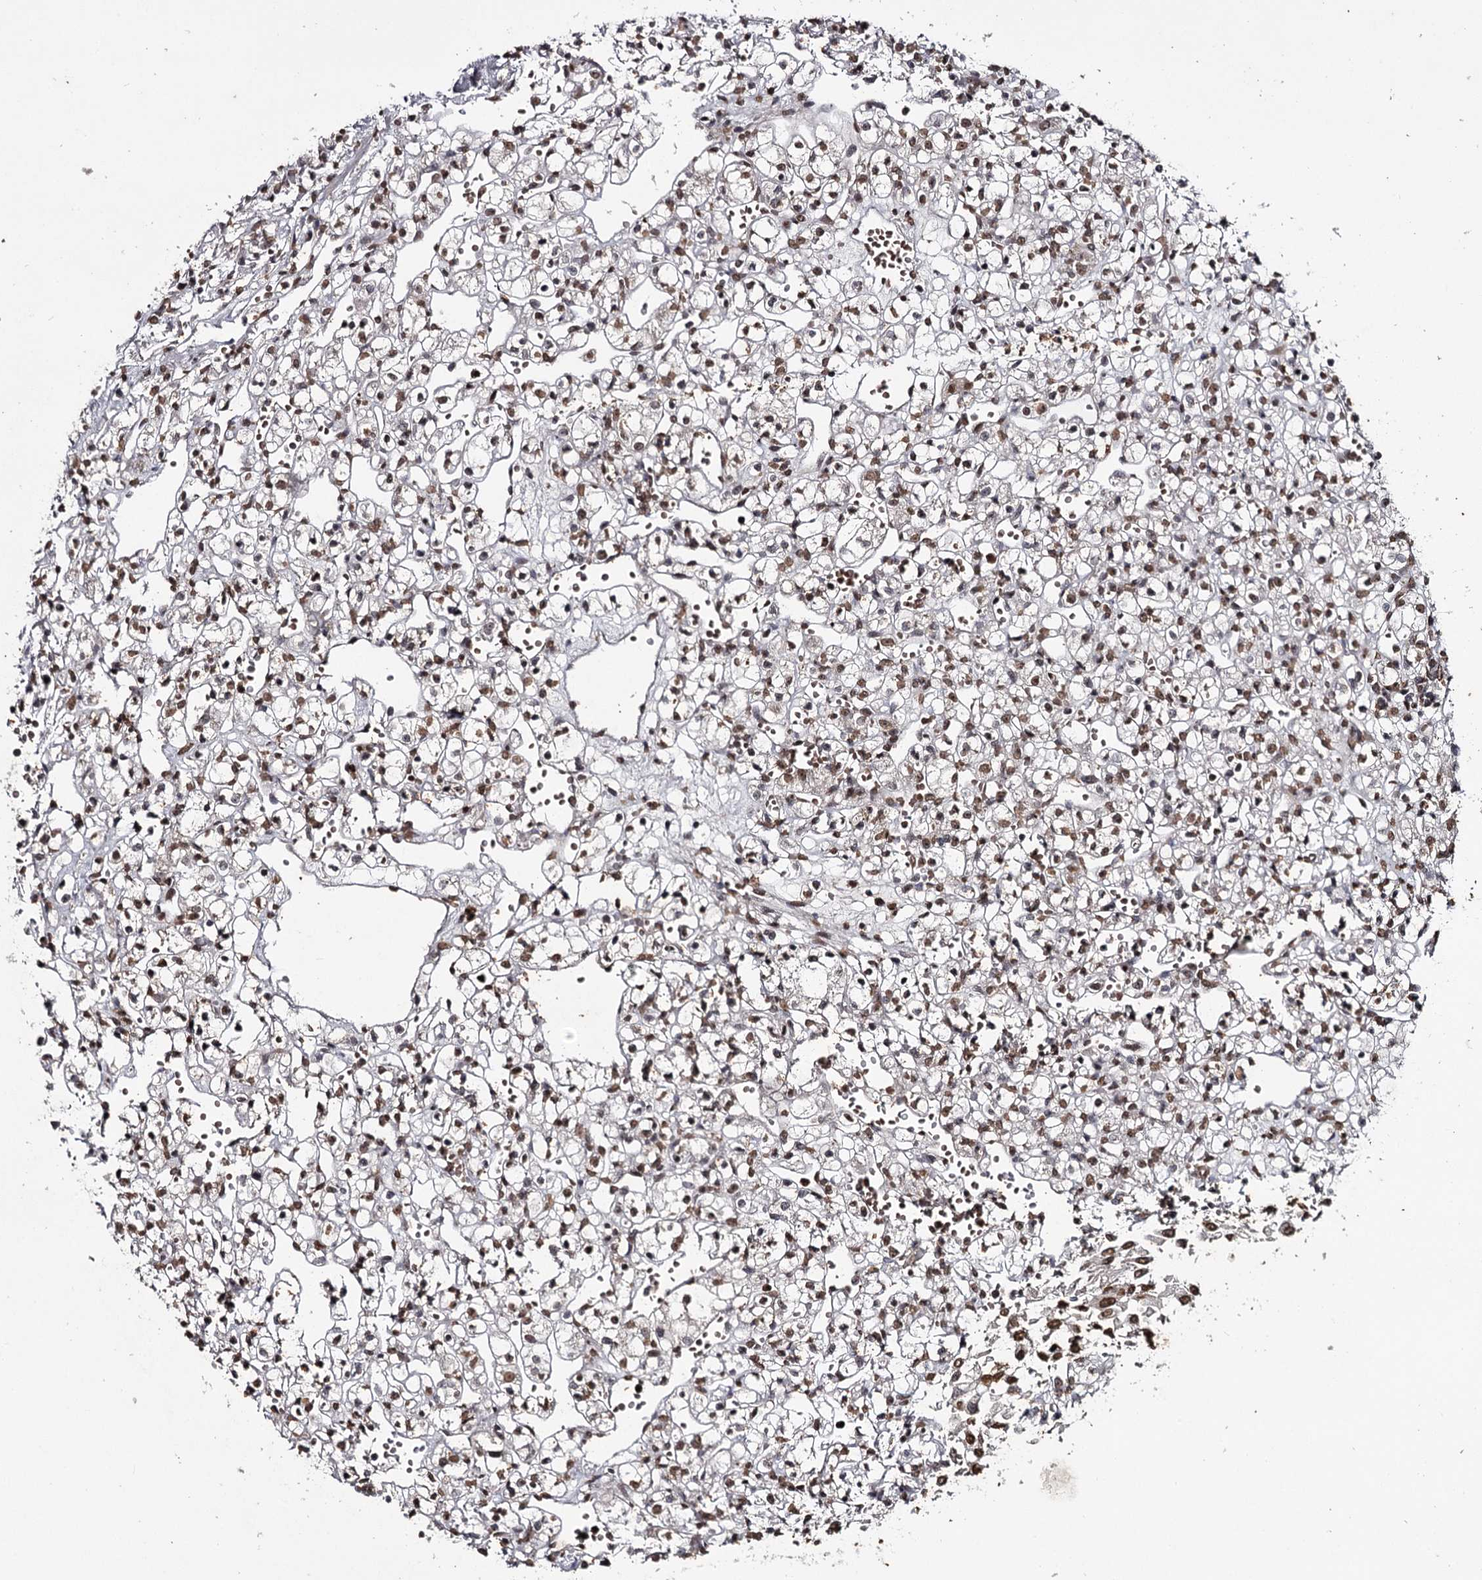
{"staining": {"intensity": "moderate", "quantity": ">75%", "location": "nuclear"}, "tissue": "renal cancer", "cell_type": "Tumor cells", "image_type": "cancer", "snomed": [{"axis": "morphology", "description": "Adenocarcinoma, NOS"}, {"axis": "topography", "description": "Kidney"}], "caption": "This image shows immunohistochemistry staining of human renal cancer (adenocarcinoma), with medium moderate nuclear staining in about >75% of tumor cells.", "gene": "THYN1", "patient": {"sex": "female", "age": 59}}